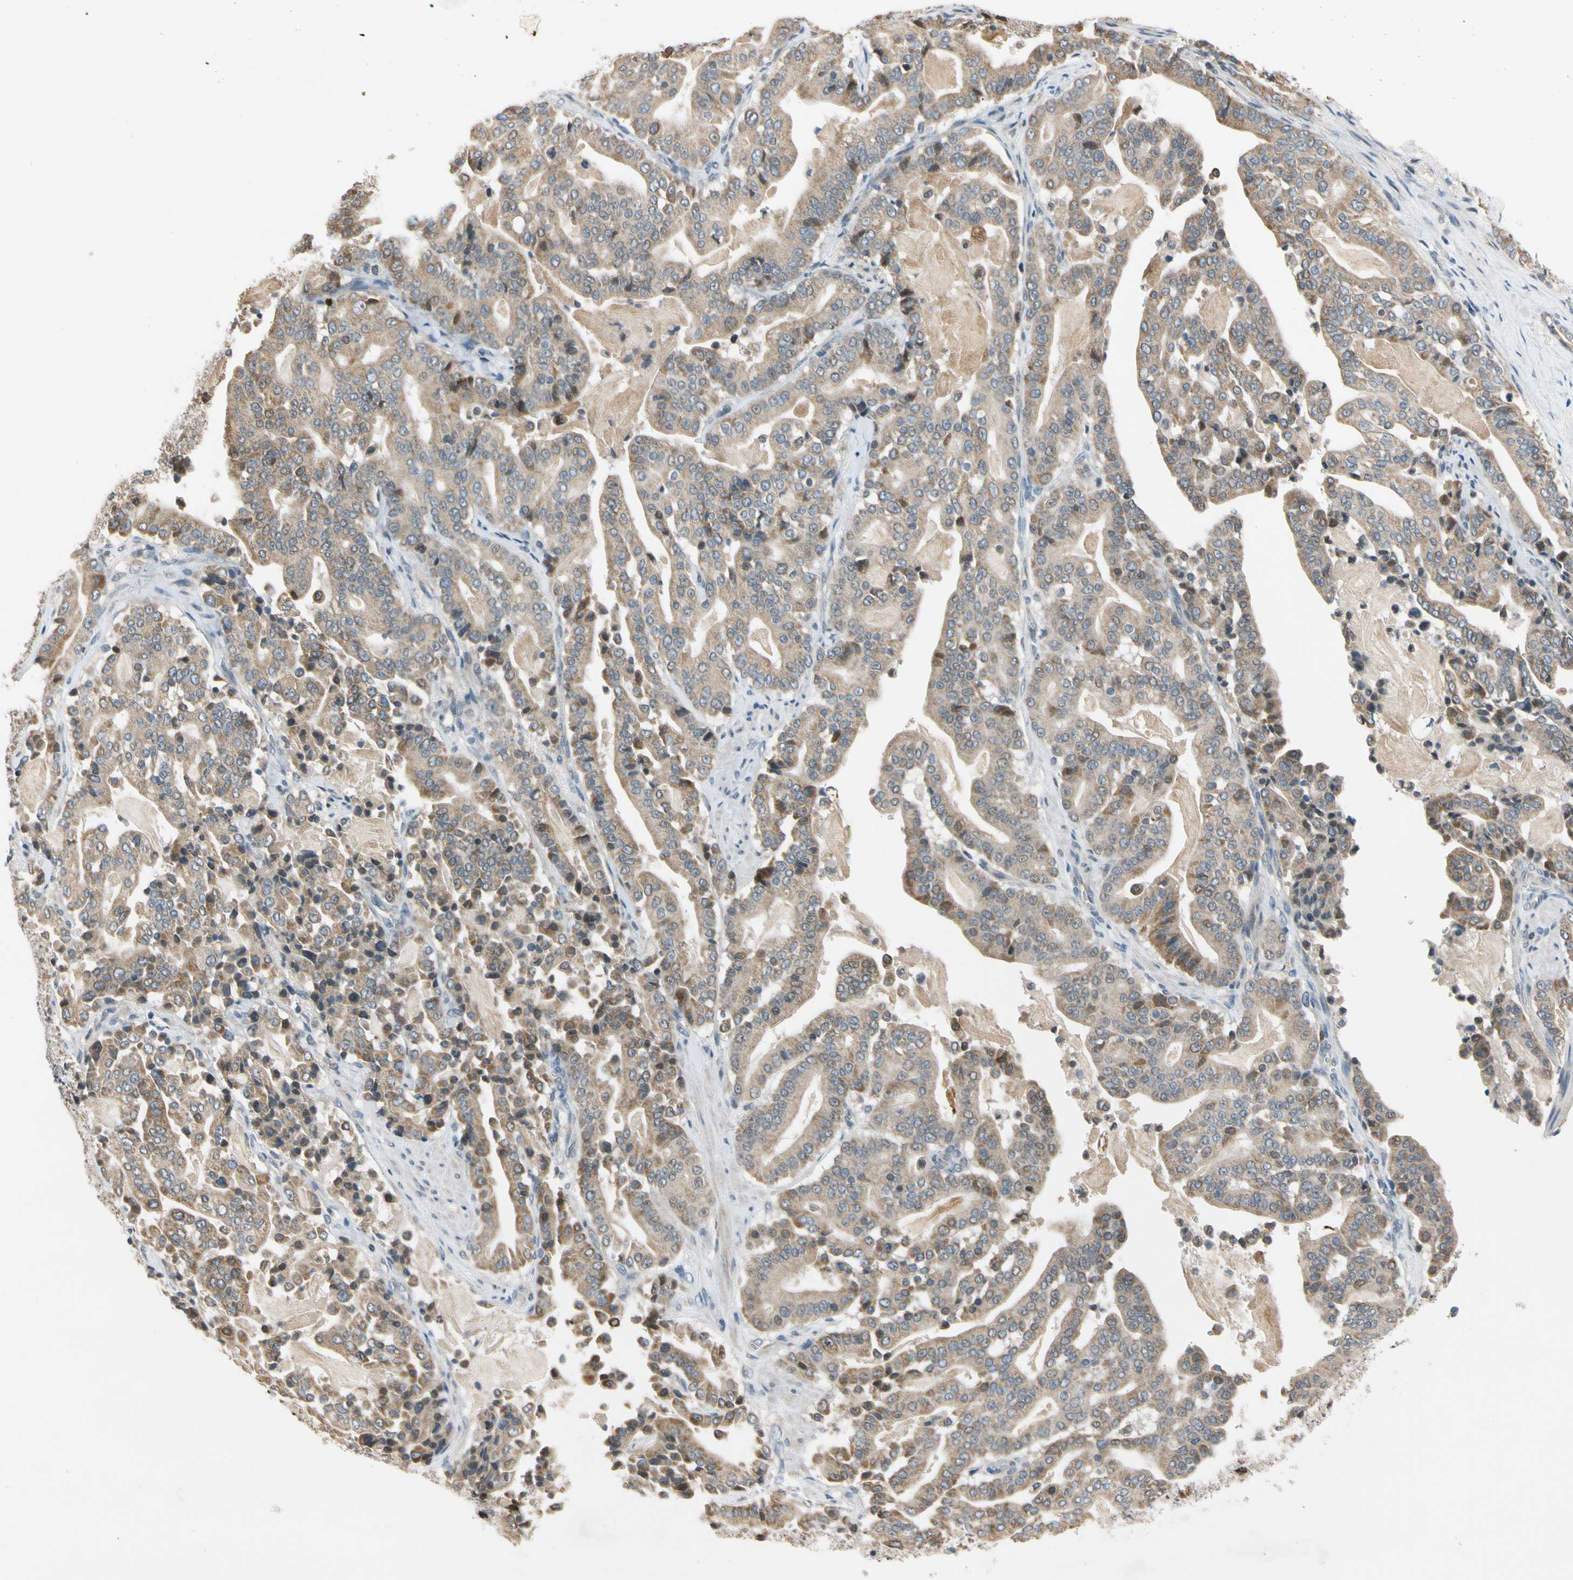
{"staining": {"intensity": "weak", "quantity": ">75%", "location": "cytoplasmic/membranous"}, "tissue": "pancreatic cancer", "cell_type": "Tumor cells", "image_type": "cancer", "snomed": [{"axis": "morphology", "description": "Adenocarcinoma, NOS"}, {"axis": "topography", "description": "Pancreas"}], "caption": "A histopathology image of pancreatic adenocarcinoma stained for a protein exhibits weak cytoplasmic/membranous brown staining in tumor cells.", "gene": "RIOX2", "patient": {"sex": "male", "age": 63}}